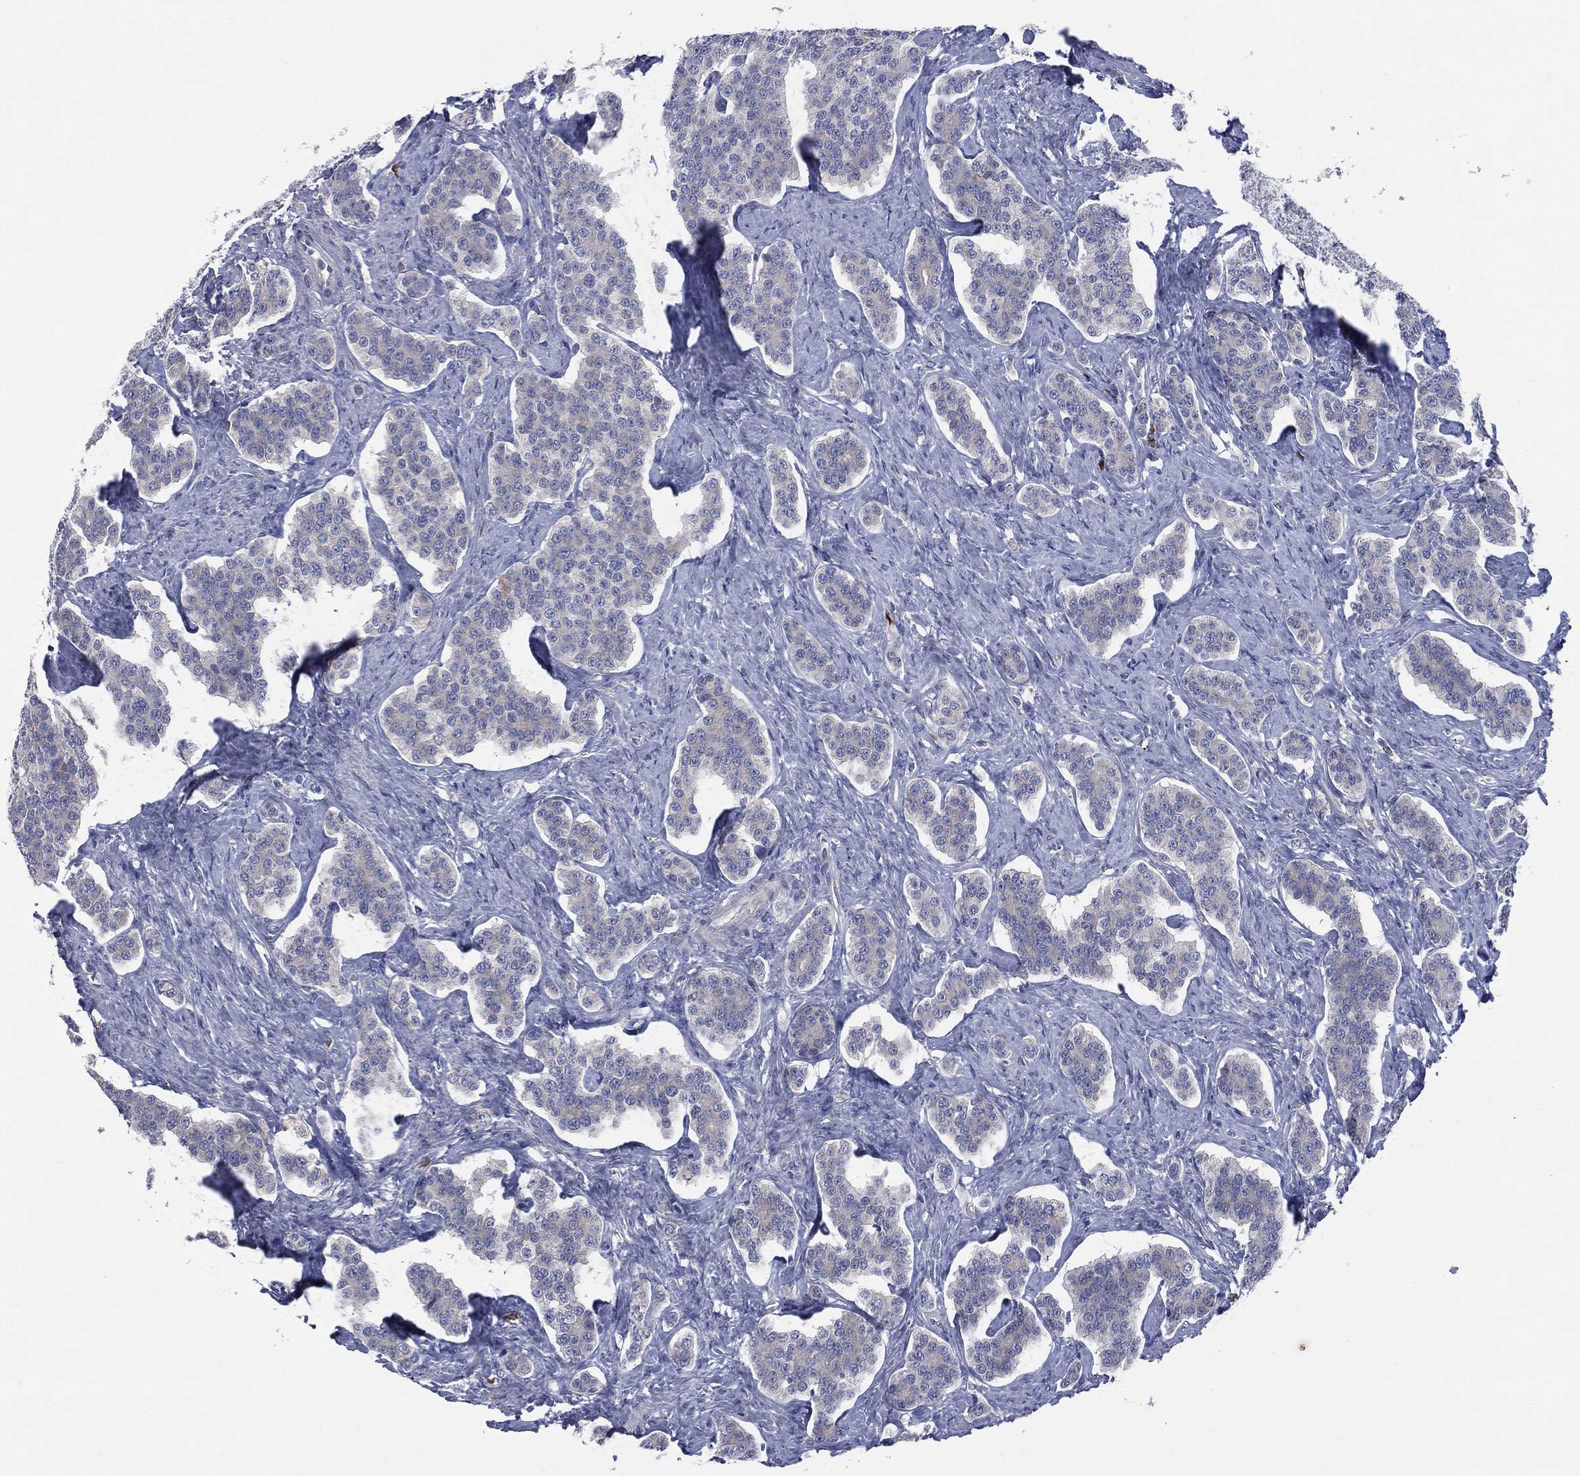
{"staining": {"intensity": "negative", "quantity": "none", "location": "none"}, "tissue": "carcinoid", "cell_type": "Tumor cells", "image_type": "cancer", "snomed": [{"axis": "morphology", "description": "Carcinoid, malignant, NOS"}, {"axis": "topography", "description": "Small intestine"}], "caption": "This is an IHC photomicrograph of malignant carcinoid. There is no expression in tumor cells.", "gene": "CCDC159", "patient": {"sex": "female", "age": 58}}